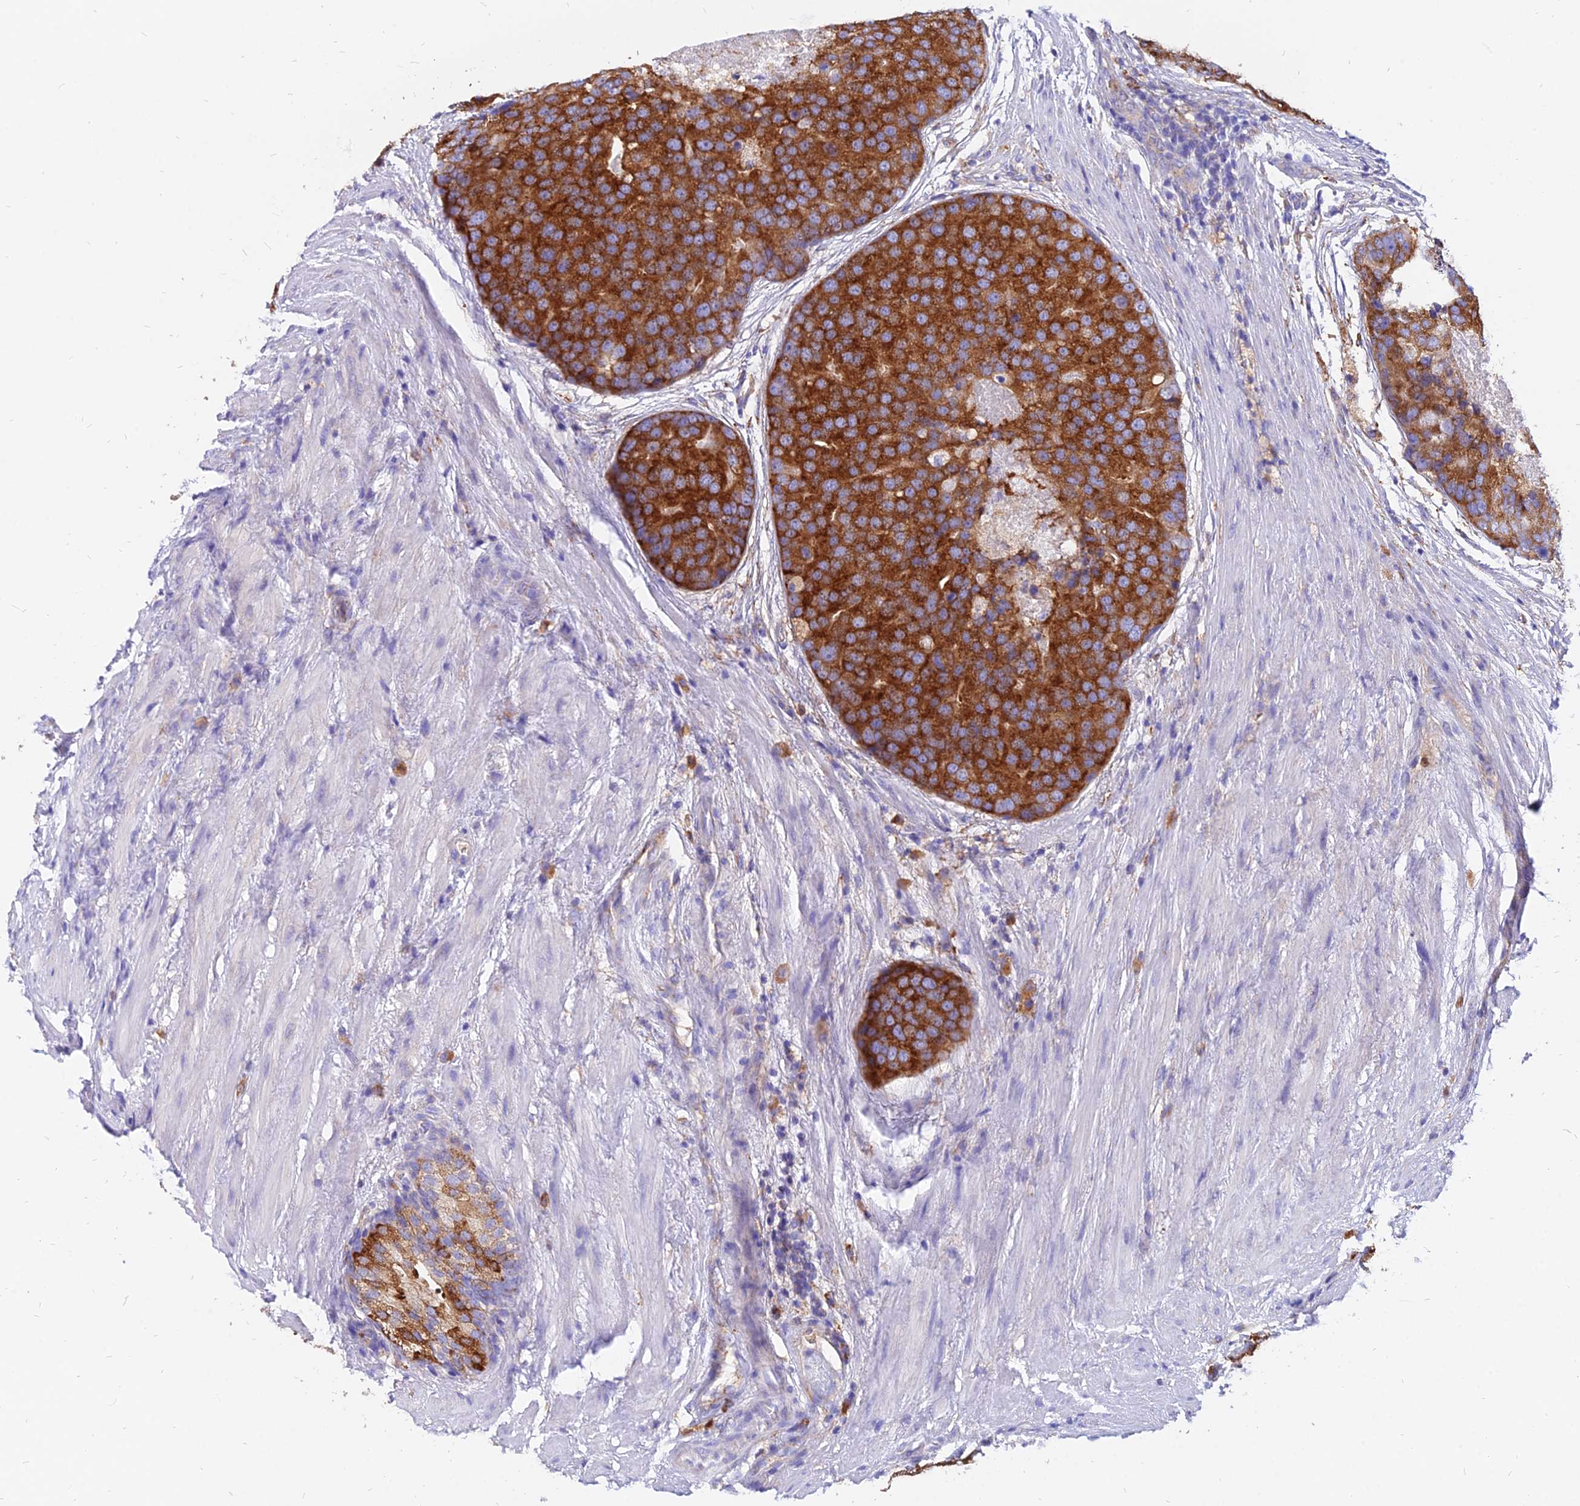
{"staining": {"intensity": "strong", "quantity": ">75%", "location": "cytoplasmic/membranous"}, "tissue": "prostate cancer", "cell_type": "Tumor cells", "image_type": "cancer", "snomed": [{"axis": "morphology", "description": "Adenocarcinoma, High grade"}, {"axis": "topography", "description": "Prostate"}], "caption": "Immunohistochemical staining of prostate cancer reveals strong cytoplasmic/membranous protein expression in about >75% of tumor cells.", "gene": "AGTRAP", "patient": {"sex": "male", "age": 62}}